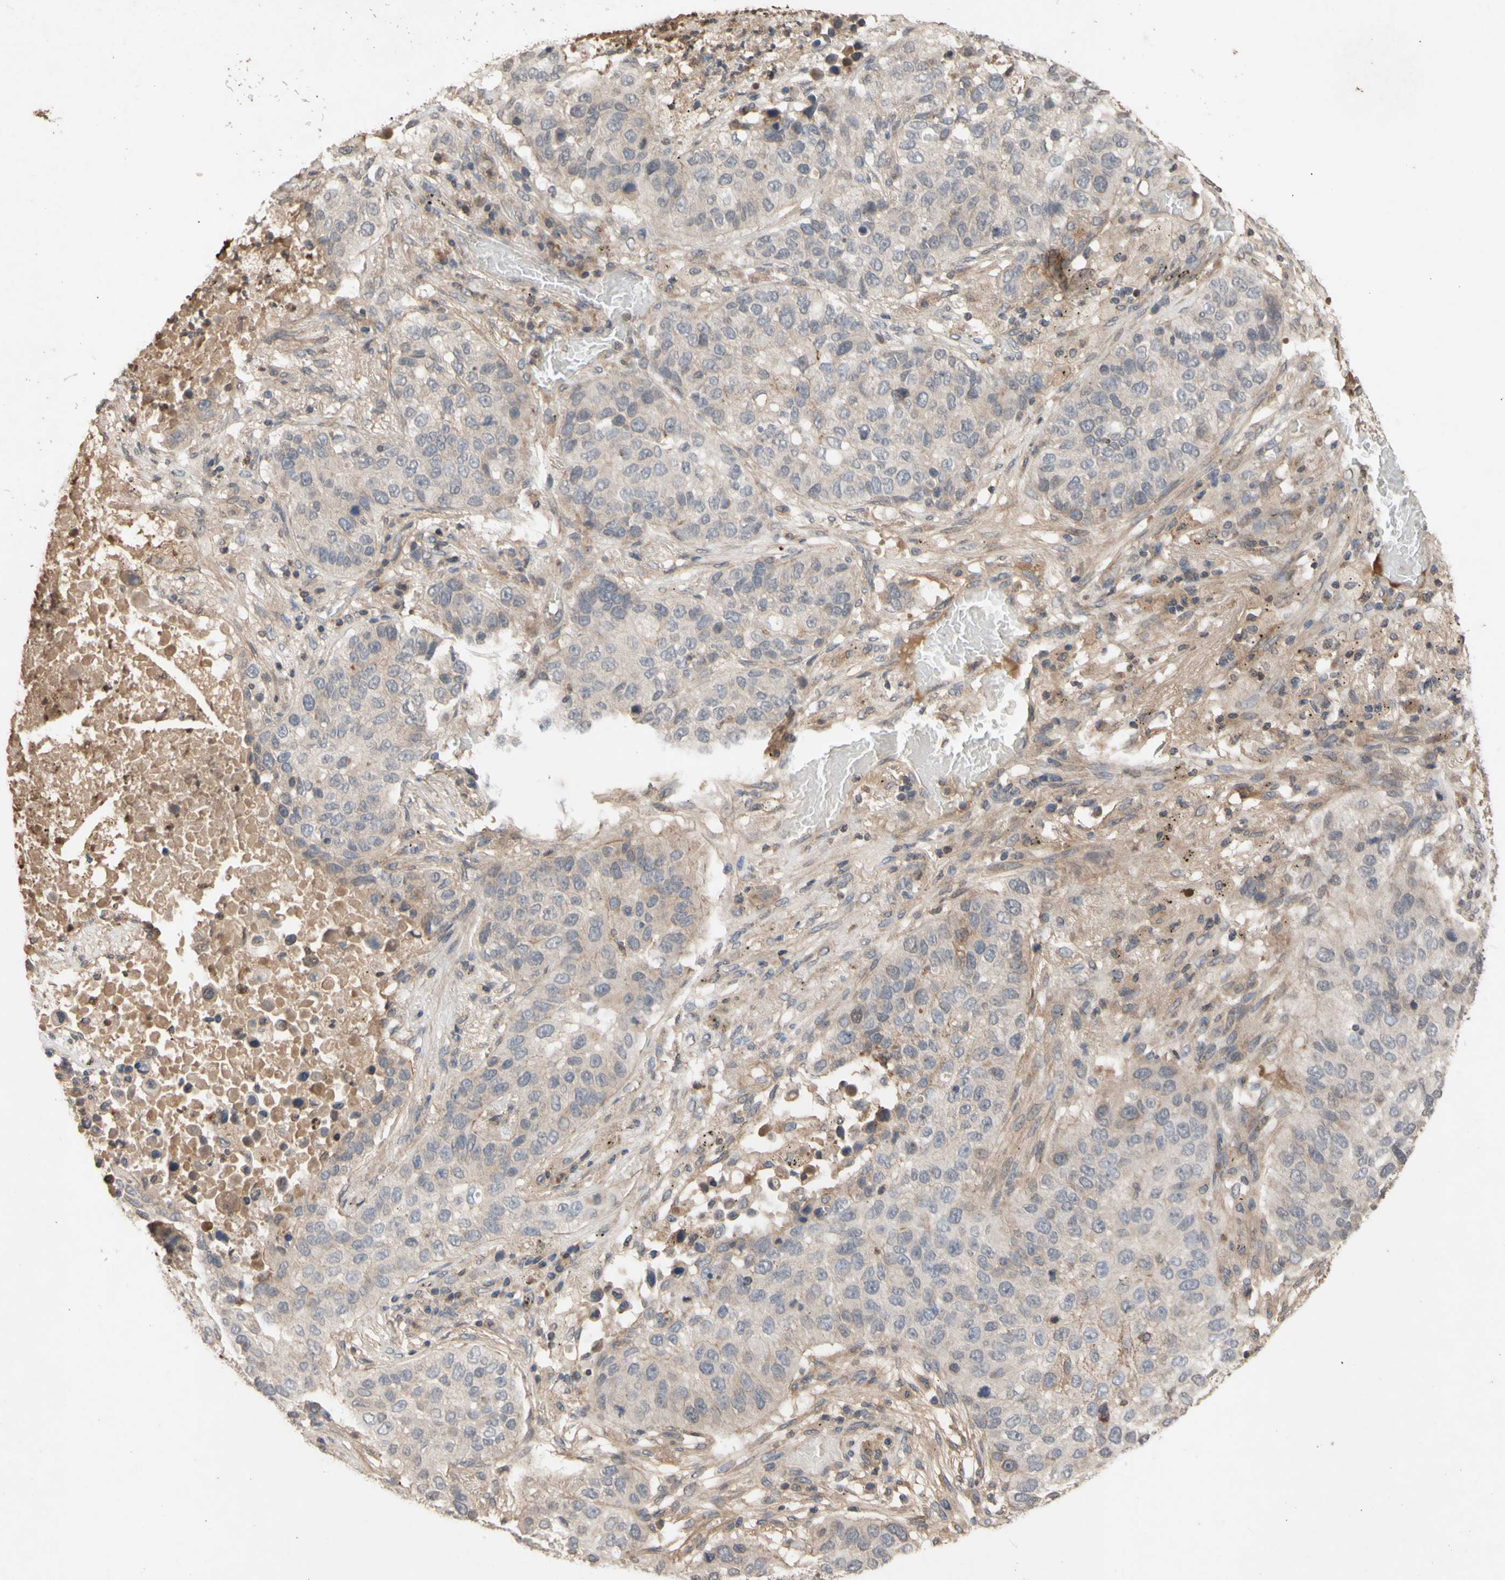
{"staining": {"intensity": "weak", "quantity": "25%-75%", "location": "cytoplasmic/membranous"}, "tissue": "lung cancer", "cell_type": "Tumor cells", "image_type": "cancer", "snomed": [{"axis": "morphology", "description": "Squamous cell carcinoma, NOS"}, {"axis": "topography", "description": "Lung"}], "caption": "Lung squamous cell carcinoma was stained to show a protein in brown. There is low levels of weak cytoplasmic/membranous positivity in approximately 25%-75% of tumor cells. (DAB (3,3'-diaminobenzidine) IHC, brown staining for protein, blue staining for nuclei).", "gene": "NECTIN3", "patient": {"sex": "male", "age": 57}}